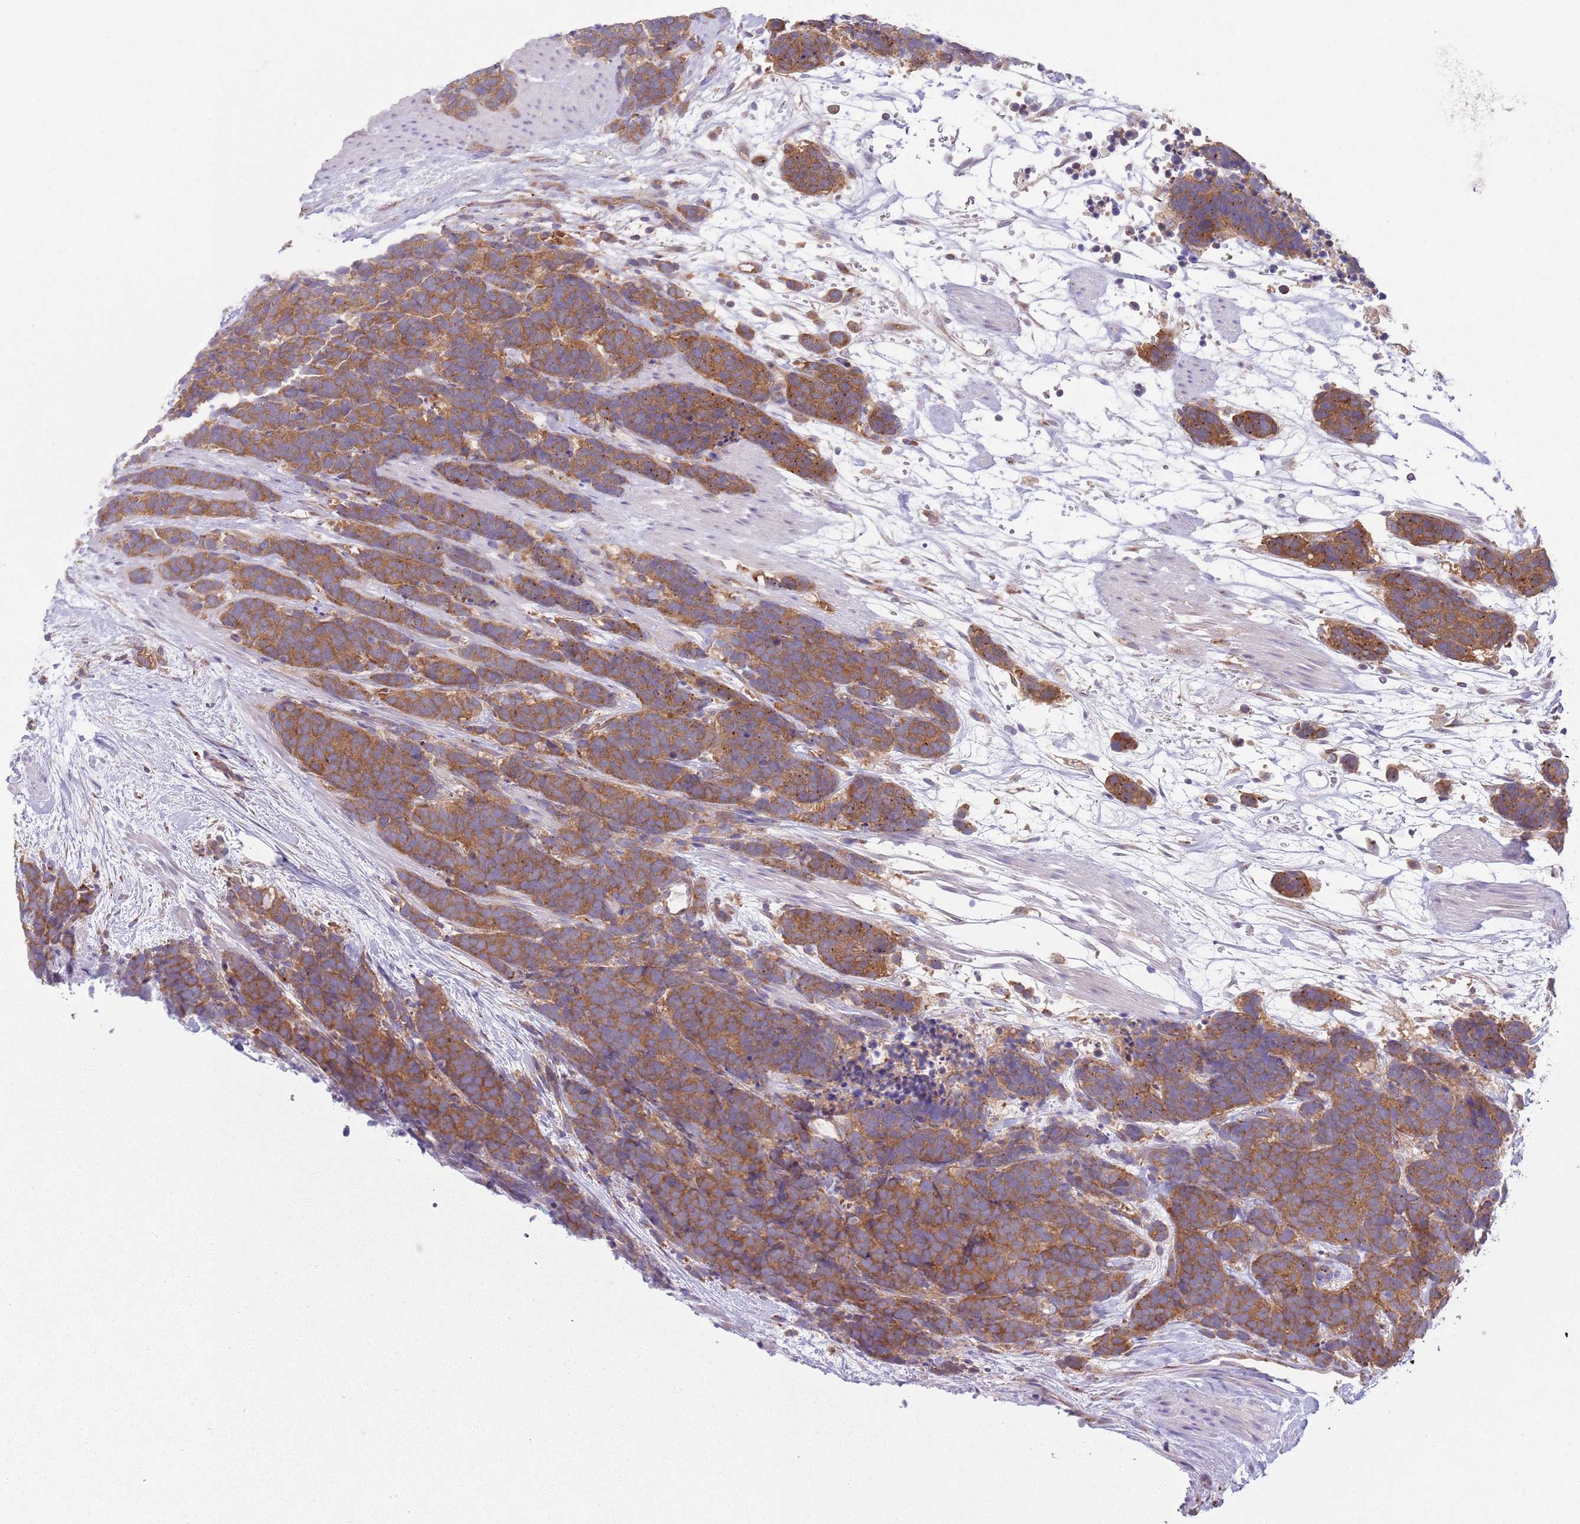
{"staining": {"intensity": "moderate", "quantity": ">75%", "location": "cytoplasmic/membranous"}, "tissue": "carcinoid", "cell_type": "Tumor cells", "image_type": "cancer", "snomed": [{"axis": "morphology", "description": "Carcinoma, NOS"}, {"axis": "morphology", "description": "Carcinoid, malignant, NOS"}, {"axis": "topography", "description": "Prostate"}], "caption": "An image of carcinoma stained for a protein reveals moderate cytoplasmic/membranous brown staining in tumor cells.", "gene": "COPE", "patient": {"sex": "male", "age": 57}}